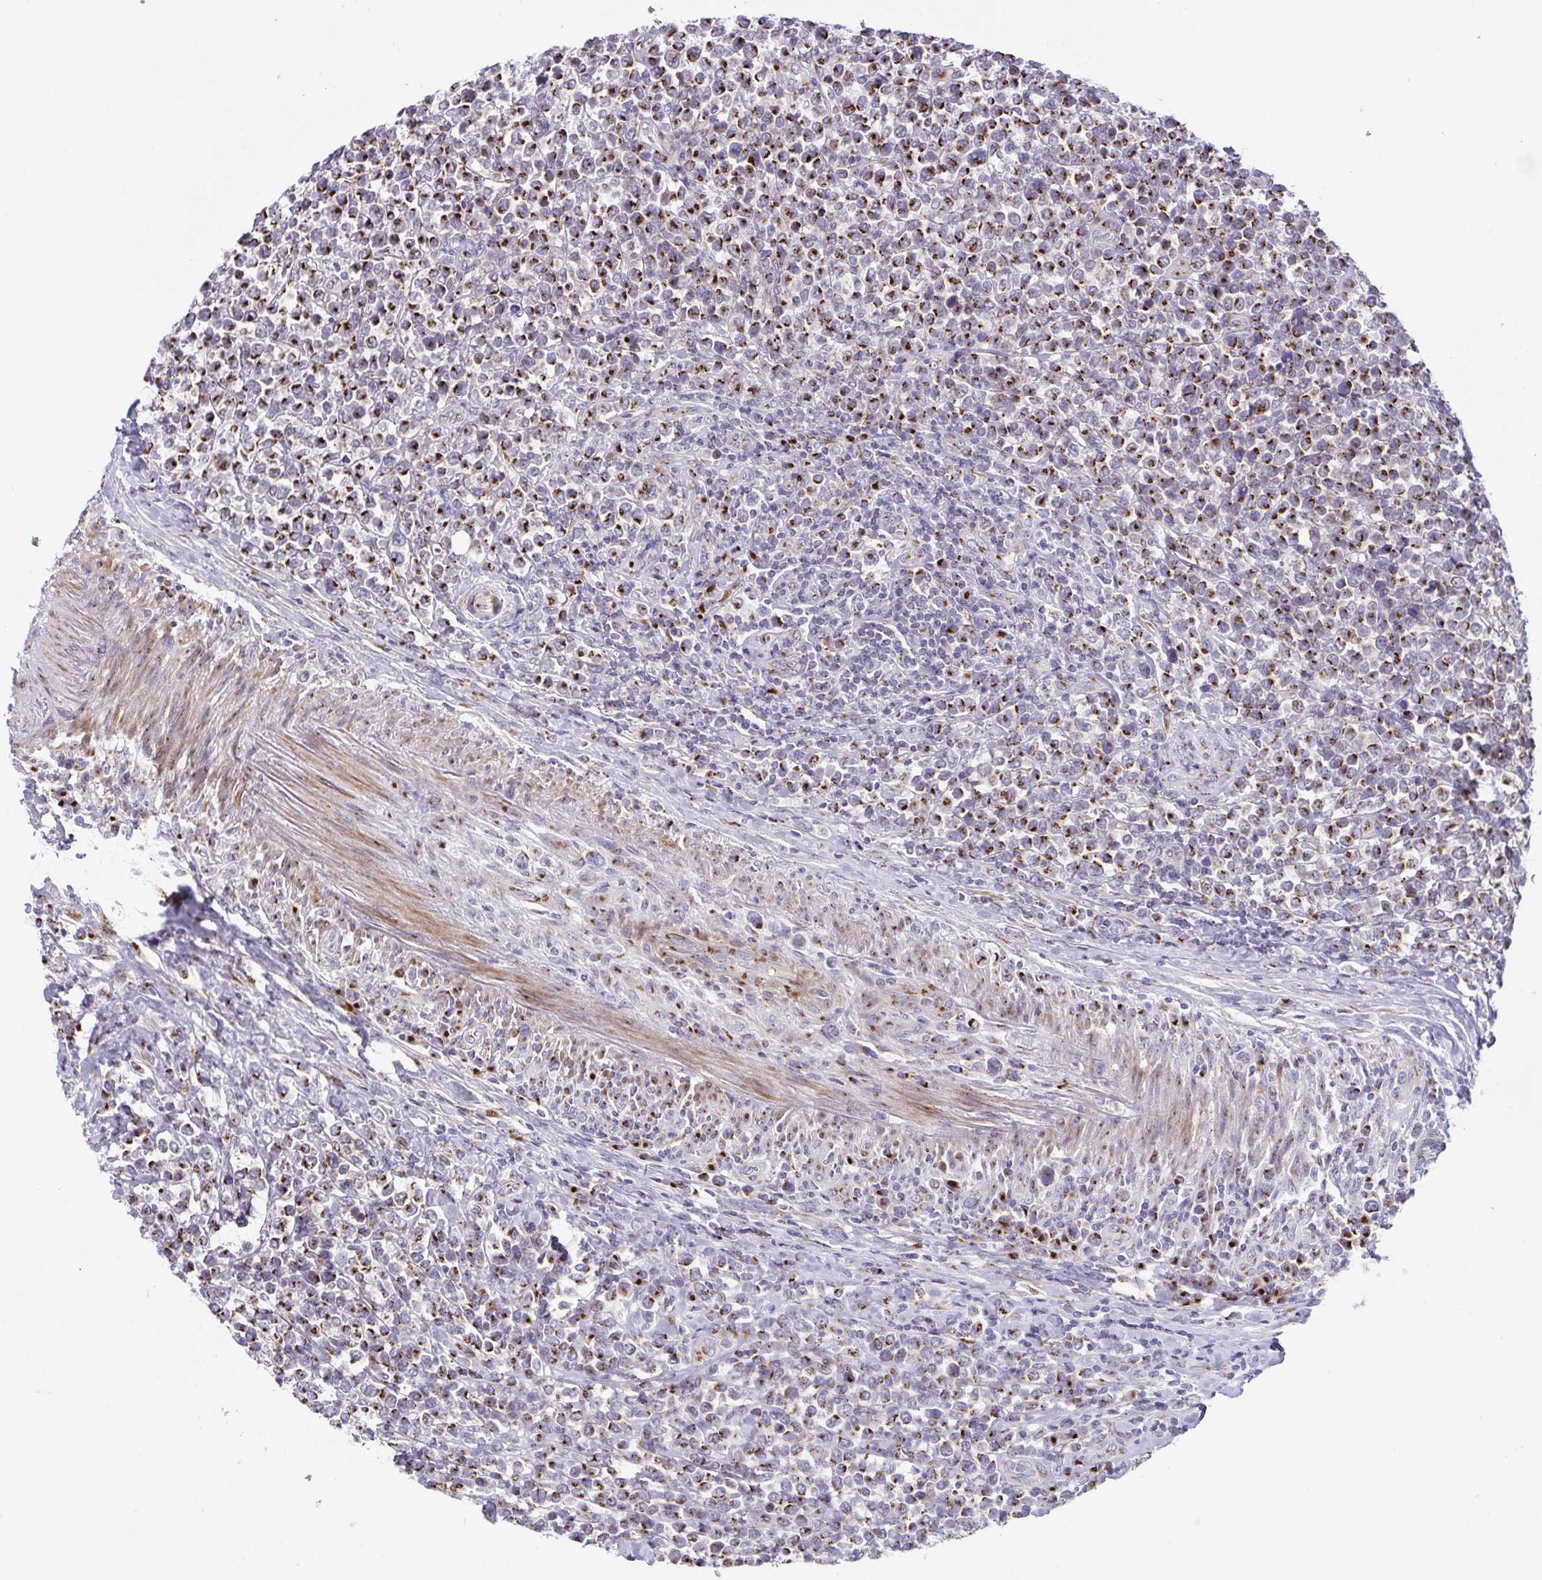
{"staining": {"intensity": "strong", "quantity": ">75%", "location": "cytoplasmic/membranous"}, "tissue": "lymphoma", "cell_type": "Tumor cells", "image_type": "cancer", "snomed": [{"axis": "morphology", "description": "Malignant lymphoma, non-Hodgkin's type, High grade"}, {"axis": "topography", "description": "Soft tissue"}], "caption": "Immunohistochemistry (IHC) of human malignant lymphoma, non-Hodgkin's type (high-grade) demonstrates high levels of strong cytoplasmic/membranous positivity in approximately >75% of tumor cells.", "gene": "COL17A1", "patient": {"sex": "female", "age": 56}}